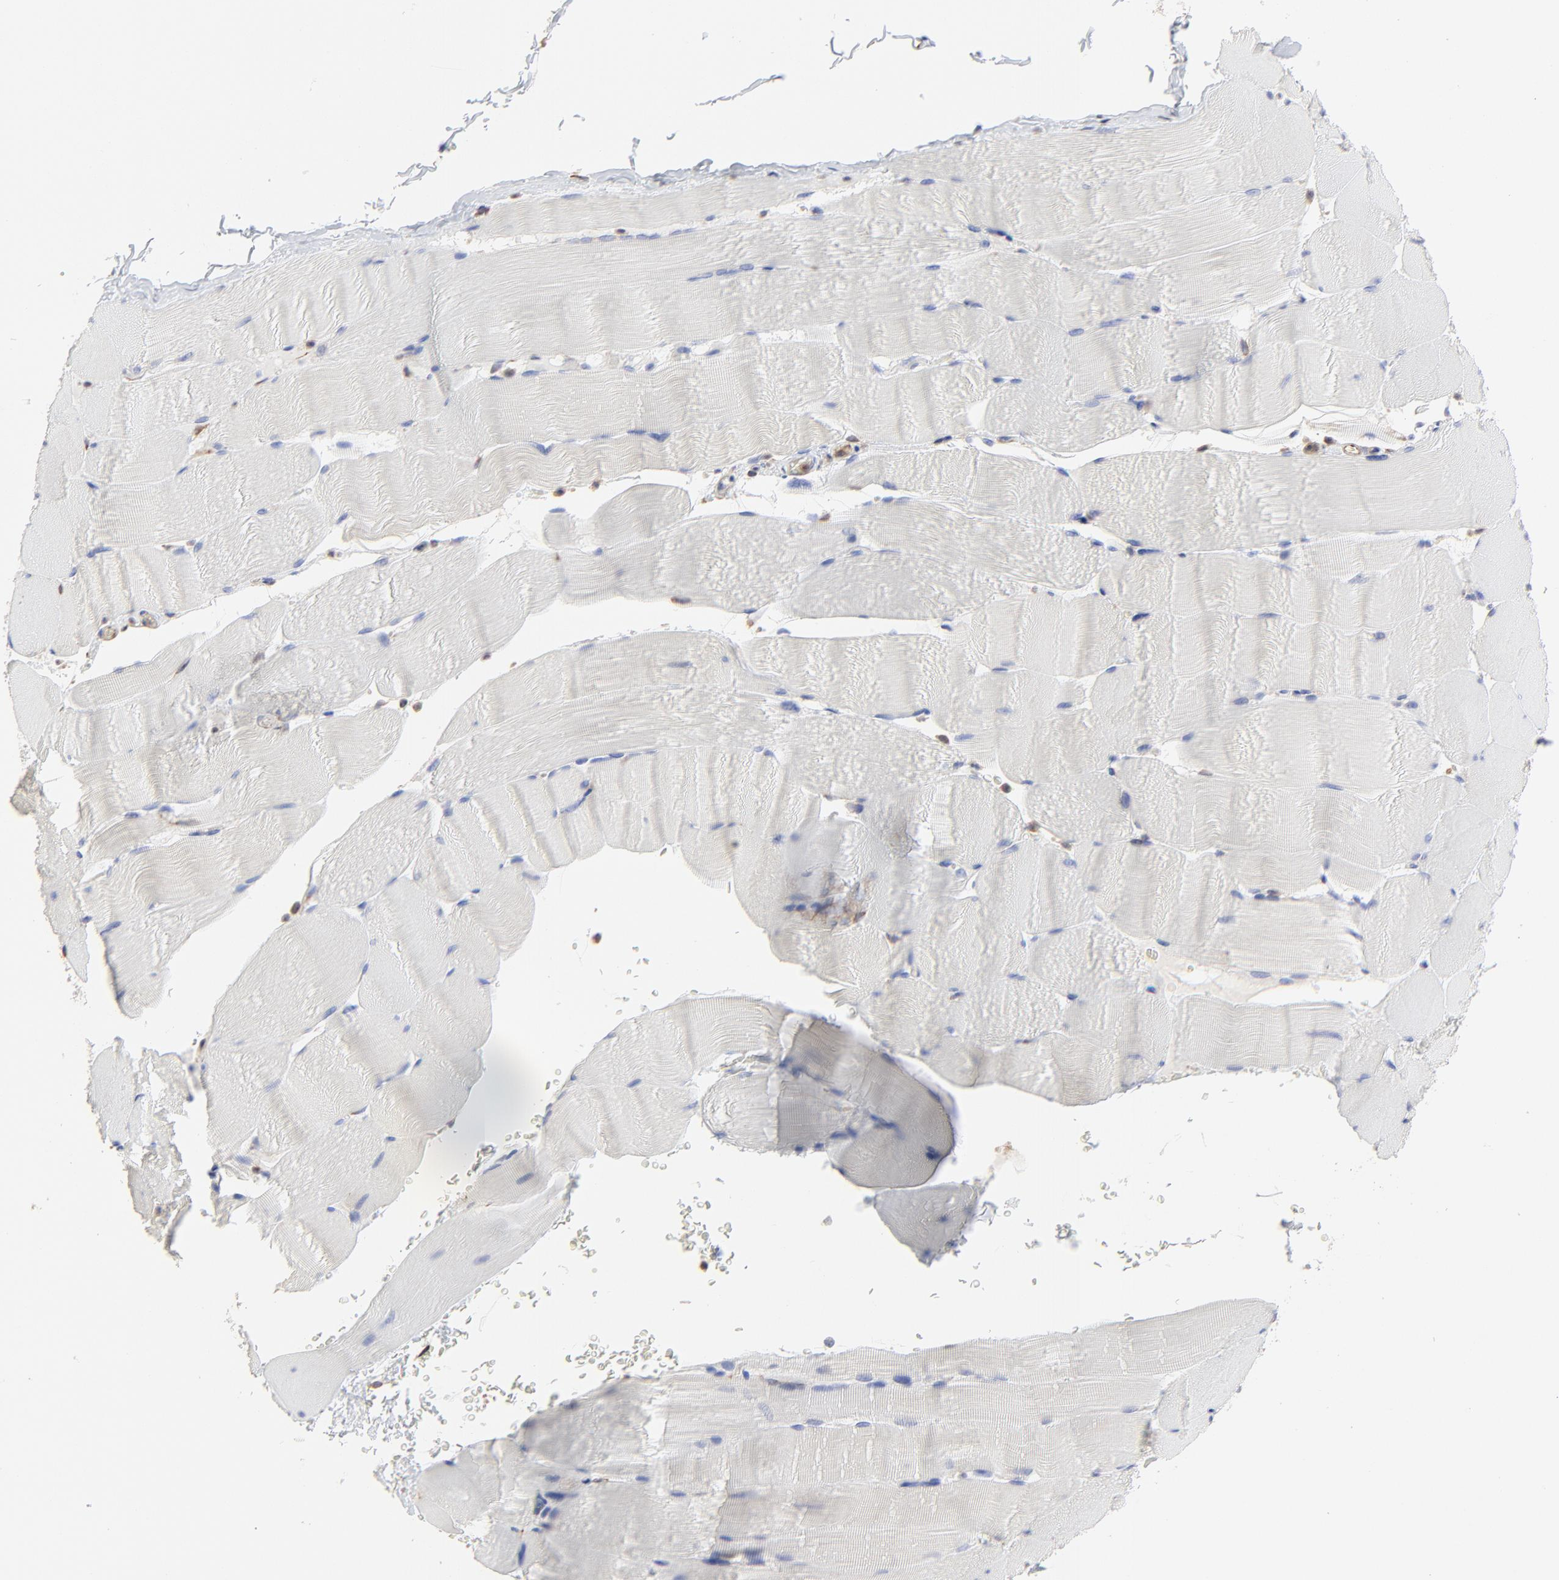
{"staining": {"intensity": "negative", "quantity": "none", "location": "none"}, "tissue": "skeletal muscle", "cell_type": "Myocytes", "image_type": "normal", "snomed": [{"axis": "morphology", "description": "Normal tissue, NOS"}, {"axis": "topography", "description": "Skeletal muscle"}], "caption": "Immunohistochemistry (IHC) micrograph of benign skeletal muscle: human skeletal muscle stained with DAB (3,3'-diaminobenzidine) shows no significant protein staining in myocytes.", "gene": "RAB9A", "patient": {"sex": "male", "age": 62}}